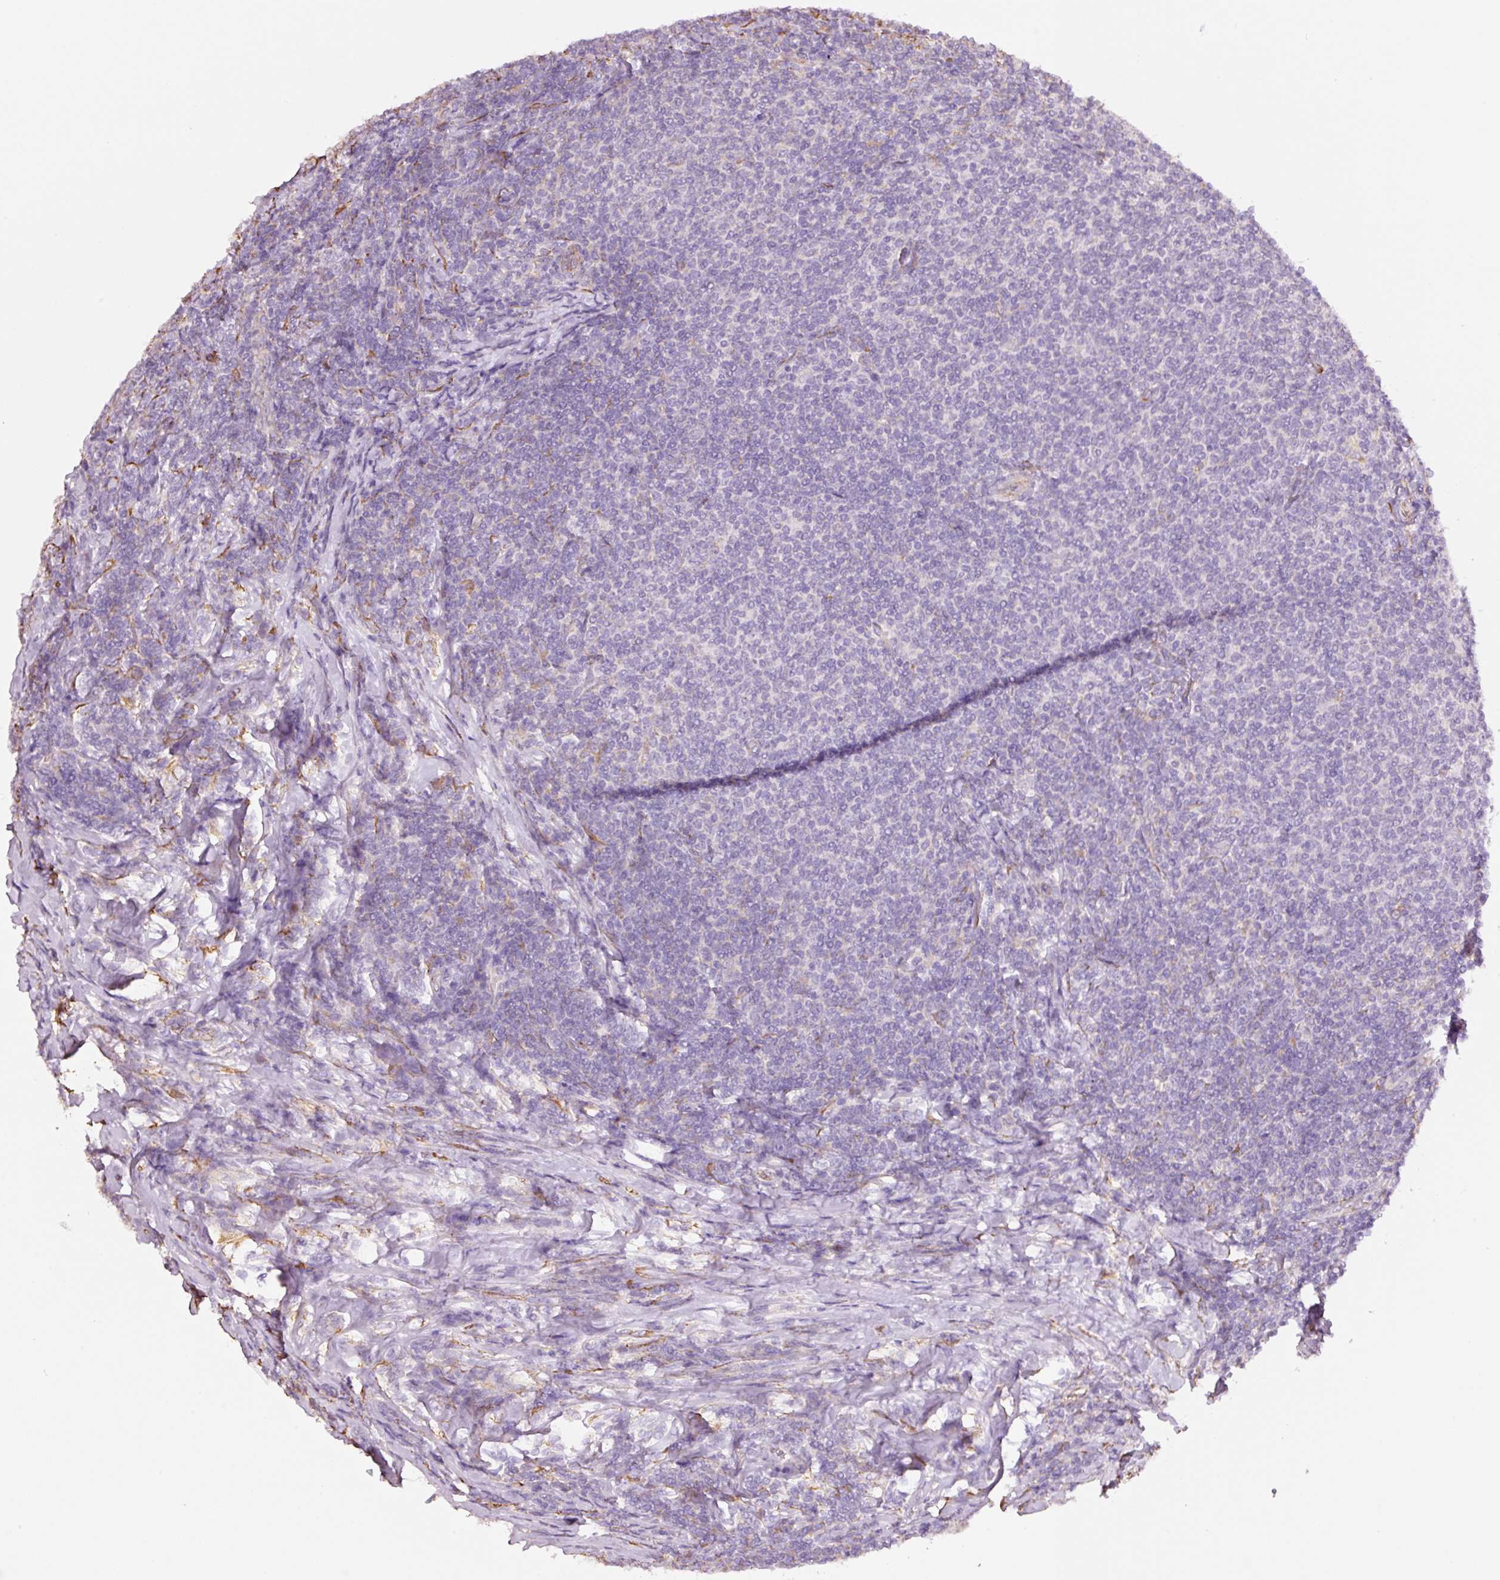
{"staining": {"intensity": "negative", "quantity": "none", "location": "none"}, "tissue": "lymphoma", "cell_type": "Tumor cells", "image_type": "cancer", "snomed": [{"axis": "morphology", "description": "Malignant lymphoma, non-Hodgkin's type, Low grade"}, {"axis": "topography", "description": "Lymph node"}], "caption": "IHC photomicrograph of malignant lymphoma, non-Hodgkin's type (low-grade) stained for a protein (brown), which exhibits no positivity in tumor cells.", "gene": "GCG", "patient": {"sex": "male", "age": 52}}